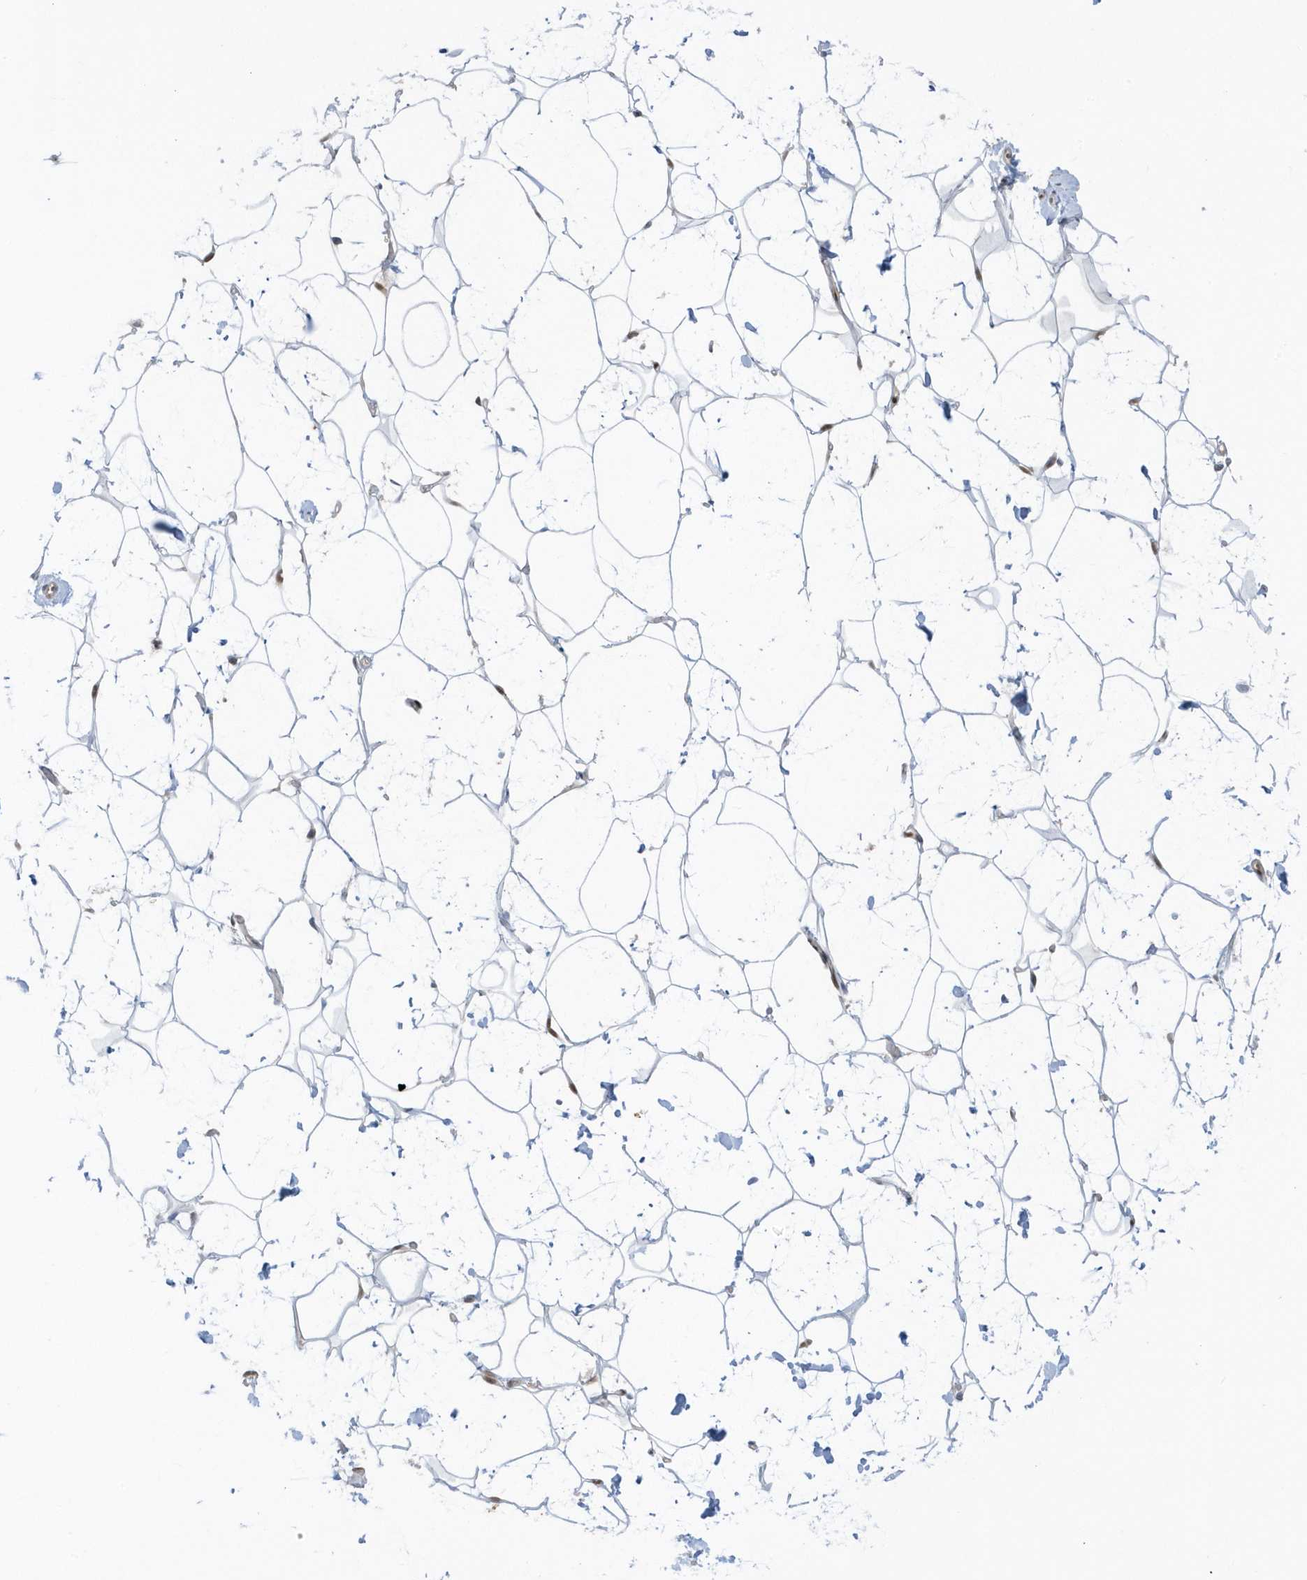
{"staining": {"intensity": "moderate", "quantity": ">75%", "location": "nuclear"}, "tissue": "adipose tissue", "cell_type": "Adipocytes", "image_type": "normal", "snomed": [{"axis": "morphology", "description": "Normal tissue, NOS"}, {"axis": "topography", "description": "Breast"}], "caption": "Immunohistochemical staining of benign human adipose tissue demonstrates medium levels of moderate nuclear expression in approximately >75% of adipocytes. The protein is shown in brown color, while the nuclei are stained blue.", "gene": "PPP1R7", "patient": {"sex": "female", "age": 26}}